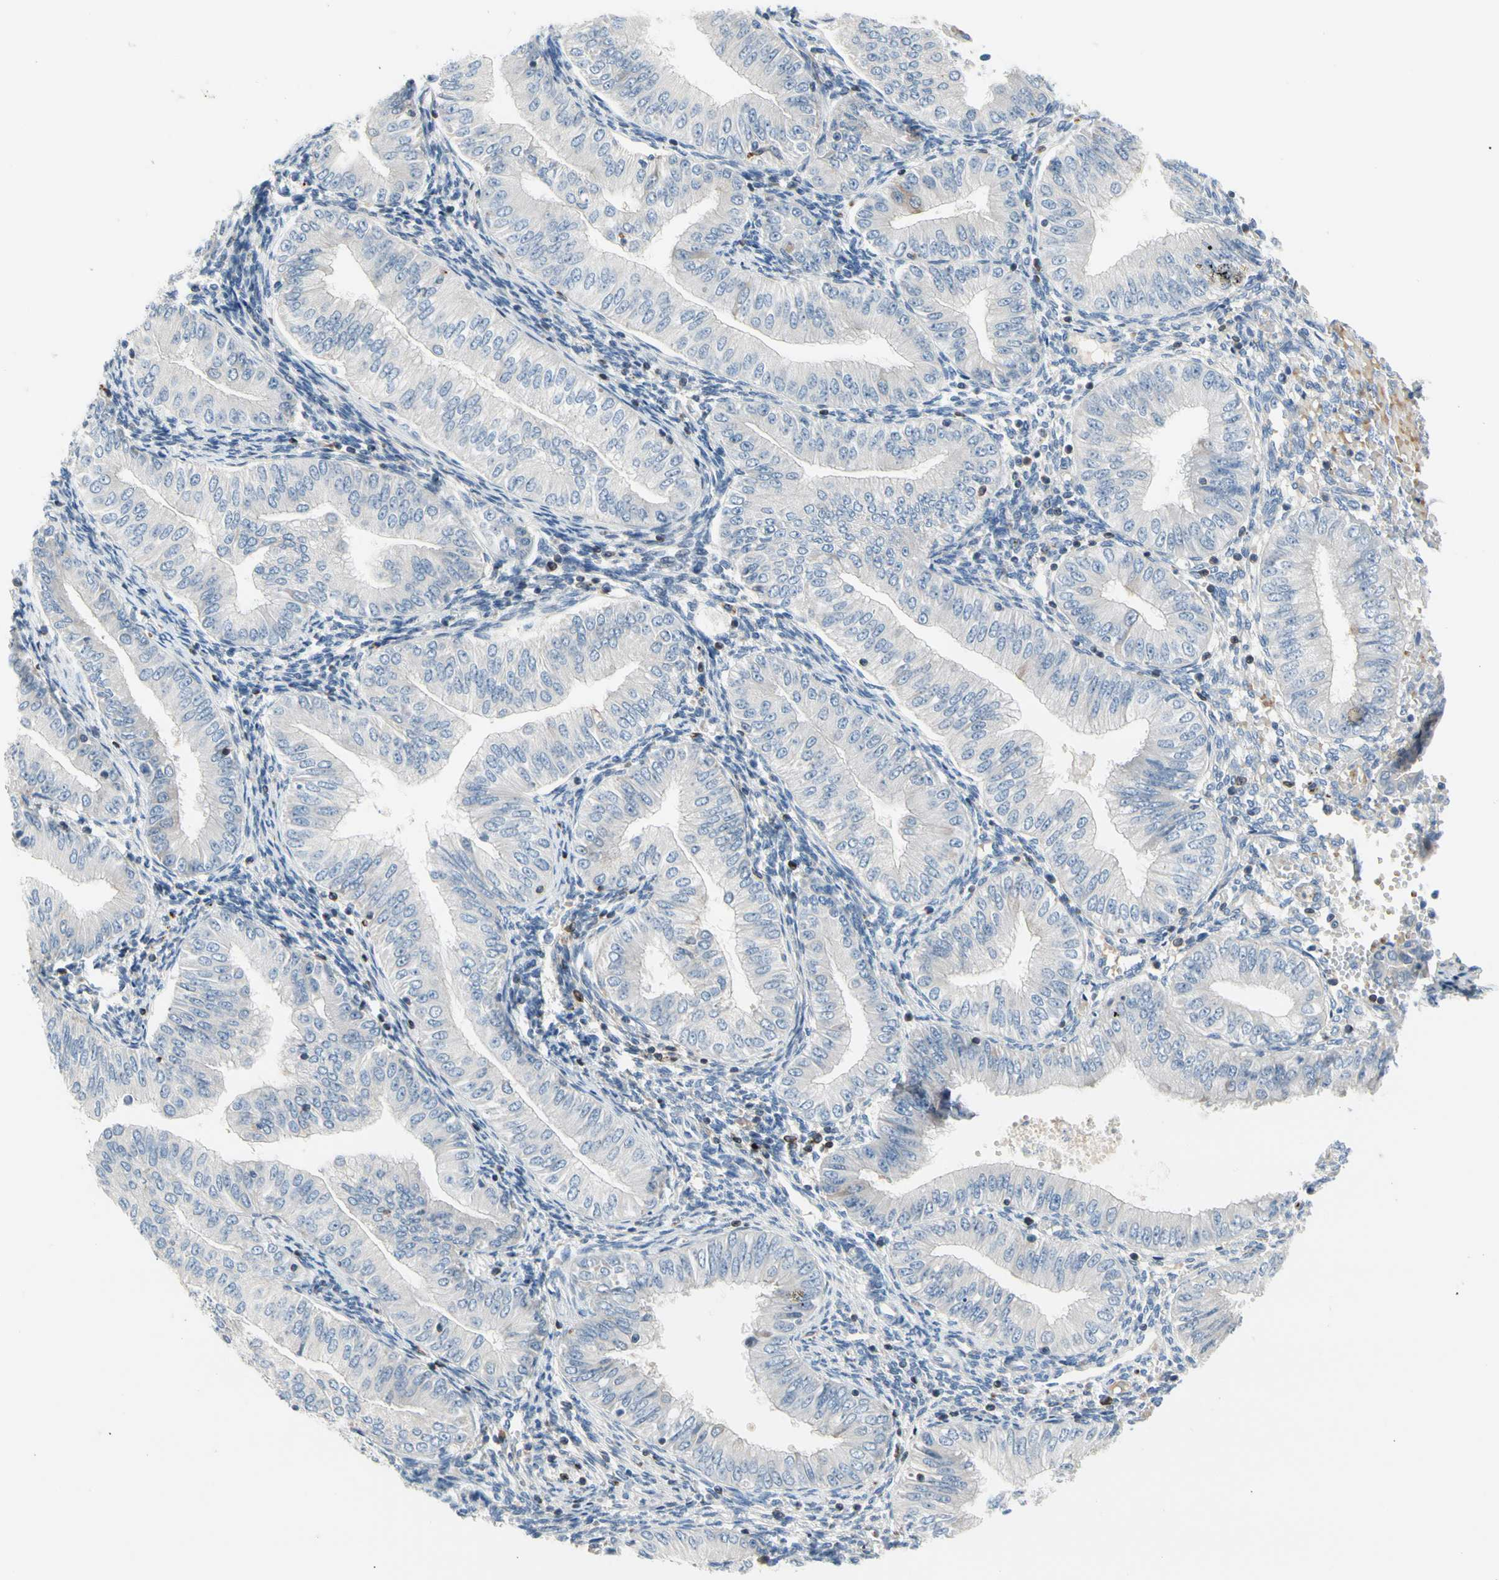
{"staining": {"intensity": "negative", "quantity": "none", "location": "none"}, "tissue": "endometrial cancer", "cell_type": "Tumor cells", "image_type": "cancer", "snomed": [{"axis": "morphology", "description": "Normal tissue, NOS"}, {"axis": "morphology", "description": "Adenocarcinoma, NOS"}, {"axis": "topography", "description": "Endometrium"}], "caption": "IHC histopathology image of neoplastic tissue: human endometrial cancer (adenocarcinoma) stained with DAB (3,3'-diaminobenzidine) shows no significant protein expression in tumor cells.", "gene": "MAP3K3", "patient": {"sex": "female", "age": 53}}